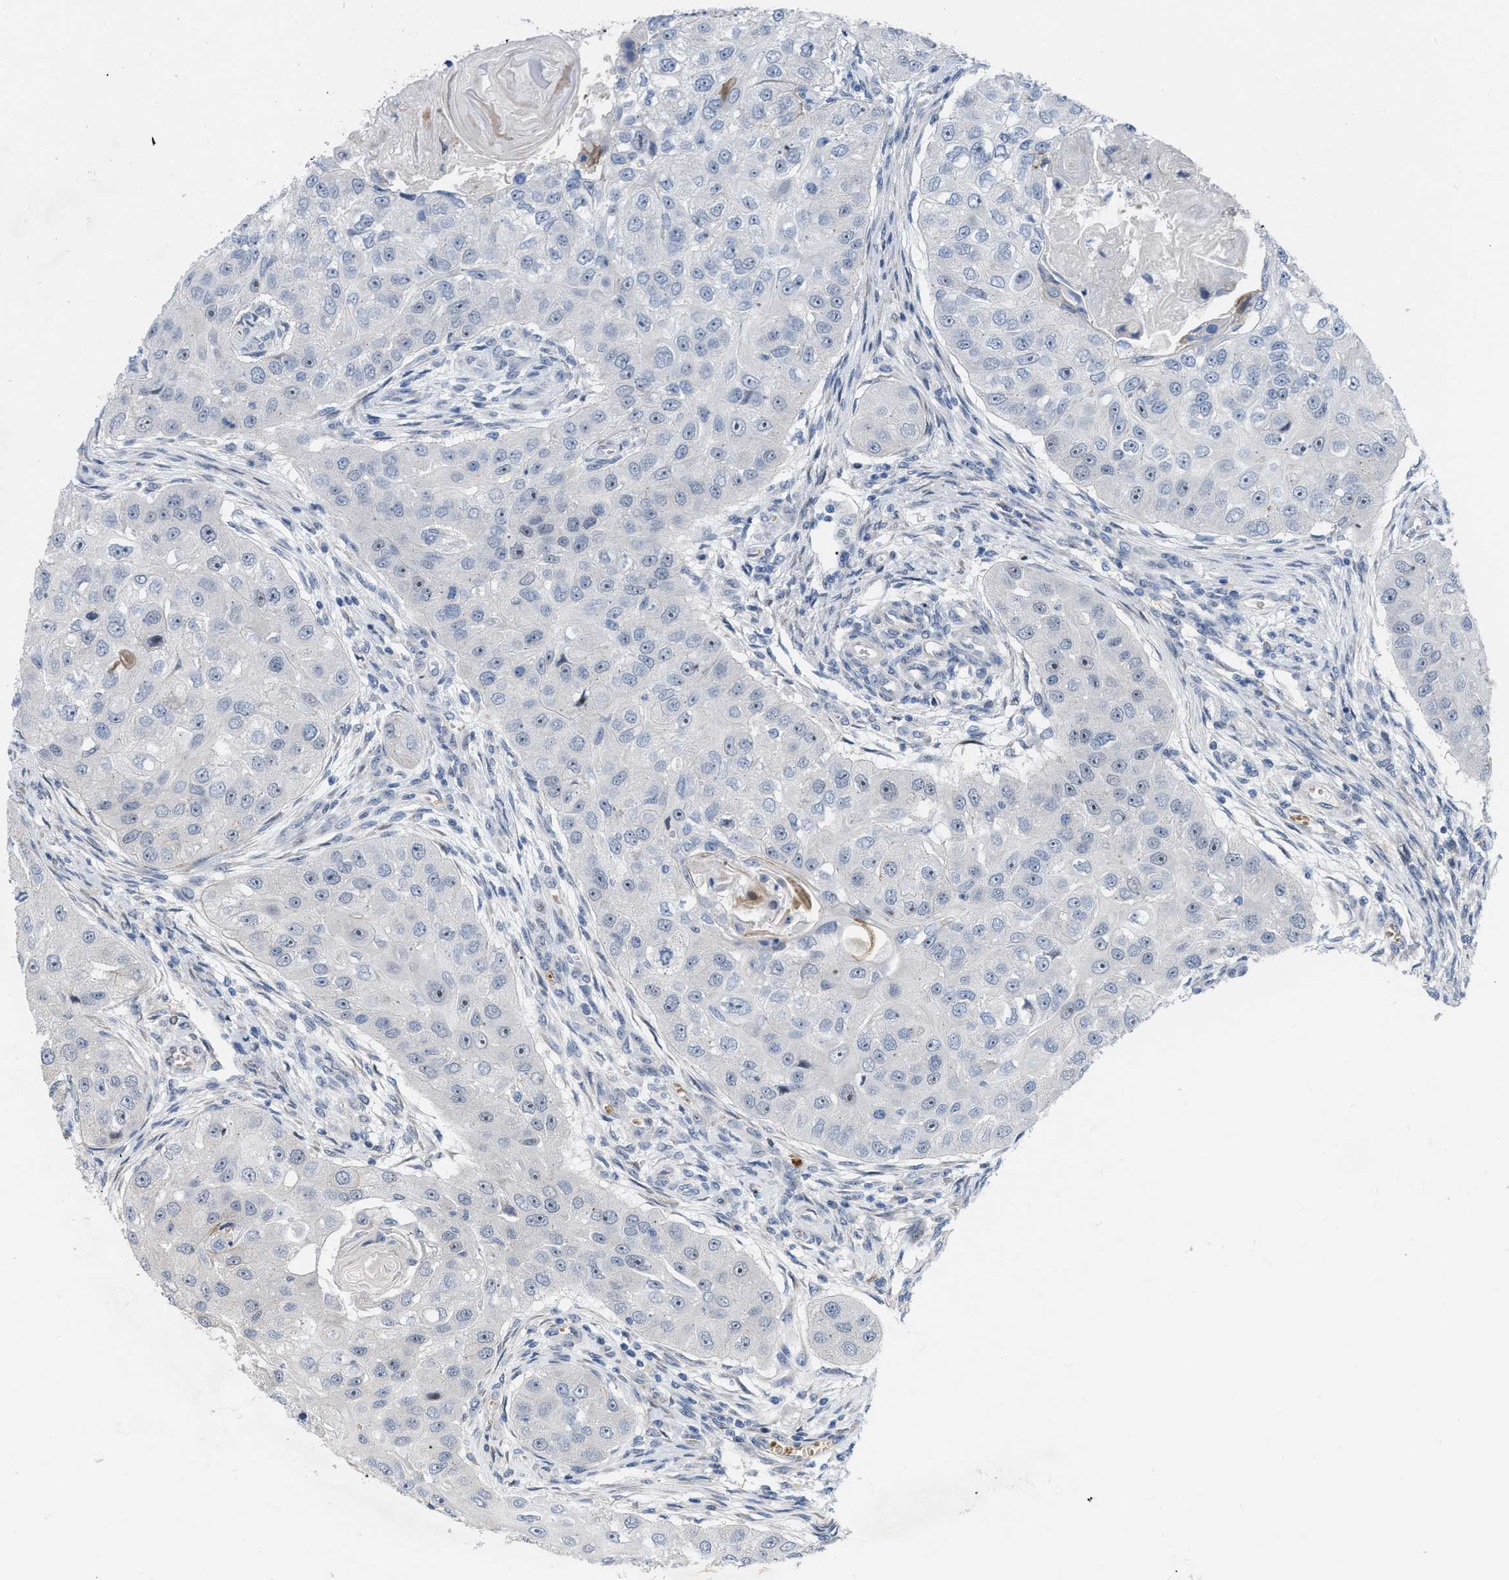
{"staining": {"intensity": "moderate", "quantity": "<25%", "location": "nuclear"}, "tissue": "head and neck cancer", "cell_type": "Tumor cells", "image_type": "cancer", "snomed": [{"axis": "morphology", "description": "Normal tissue, NOS"}, {"axis": "morphology", "description": "Squamous cell carcinoma, NOS"}, {"axis": "topography", "description": "Skeletal muscle"}, {"axis": "topography", "description": "Head-Neck"}], "caption": "An immunohistochemistry (IHC) micrograph of tumor tissue is shown. Protein staining in brown highlights moderate nuclear positivity in squamous cell carcinoma (head and neck) within tumor cells. (DAB (3,3'-diaminobenzidine) IHC, brown staining for protein, blue staining for nuclei).", "gene": "POLR1F", "patient": {"sex": "male", "age": 51}}